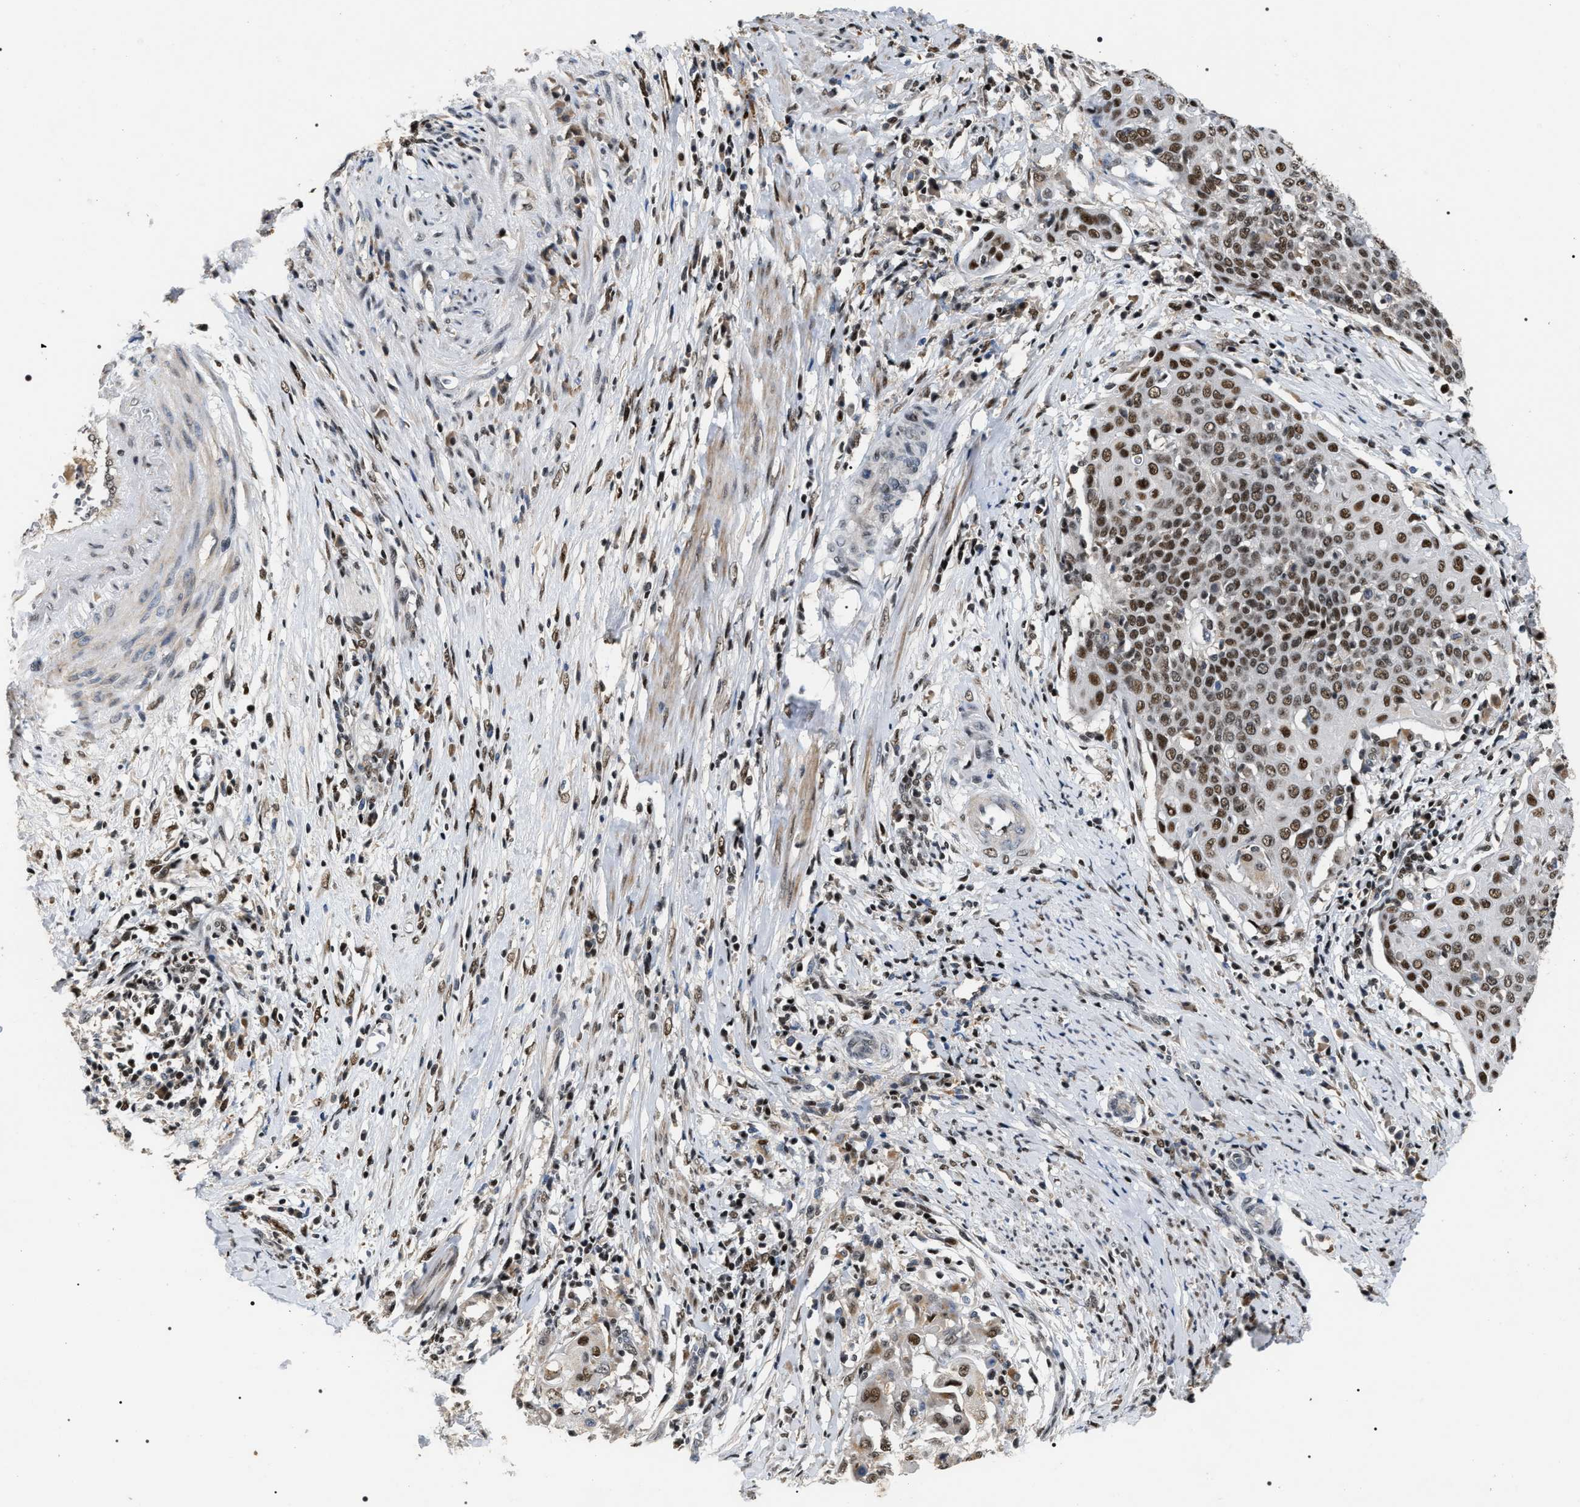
{"staining": {"intensity": "moderate", "quantity": ">75%", "location": "nuclear"}, "tissue": "cervical cancer", "cell_type": "Tumor cells", "image_type": "cancer", "snomed": [{"axis": "morphology", "description": "Squamous cell carcinoma, NOS"}, {"axis": "topography", "description": "Cervix"}], "caption": "Moderate nuclear protein positivity is appreciated in about >75% of tumor cells in squamous cell carcinoma (cervical).", "gene": "C7orf25", "patient": {"sex": "female", "age": 39}}